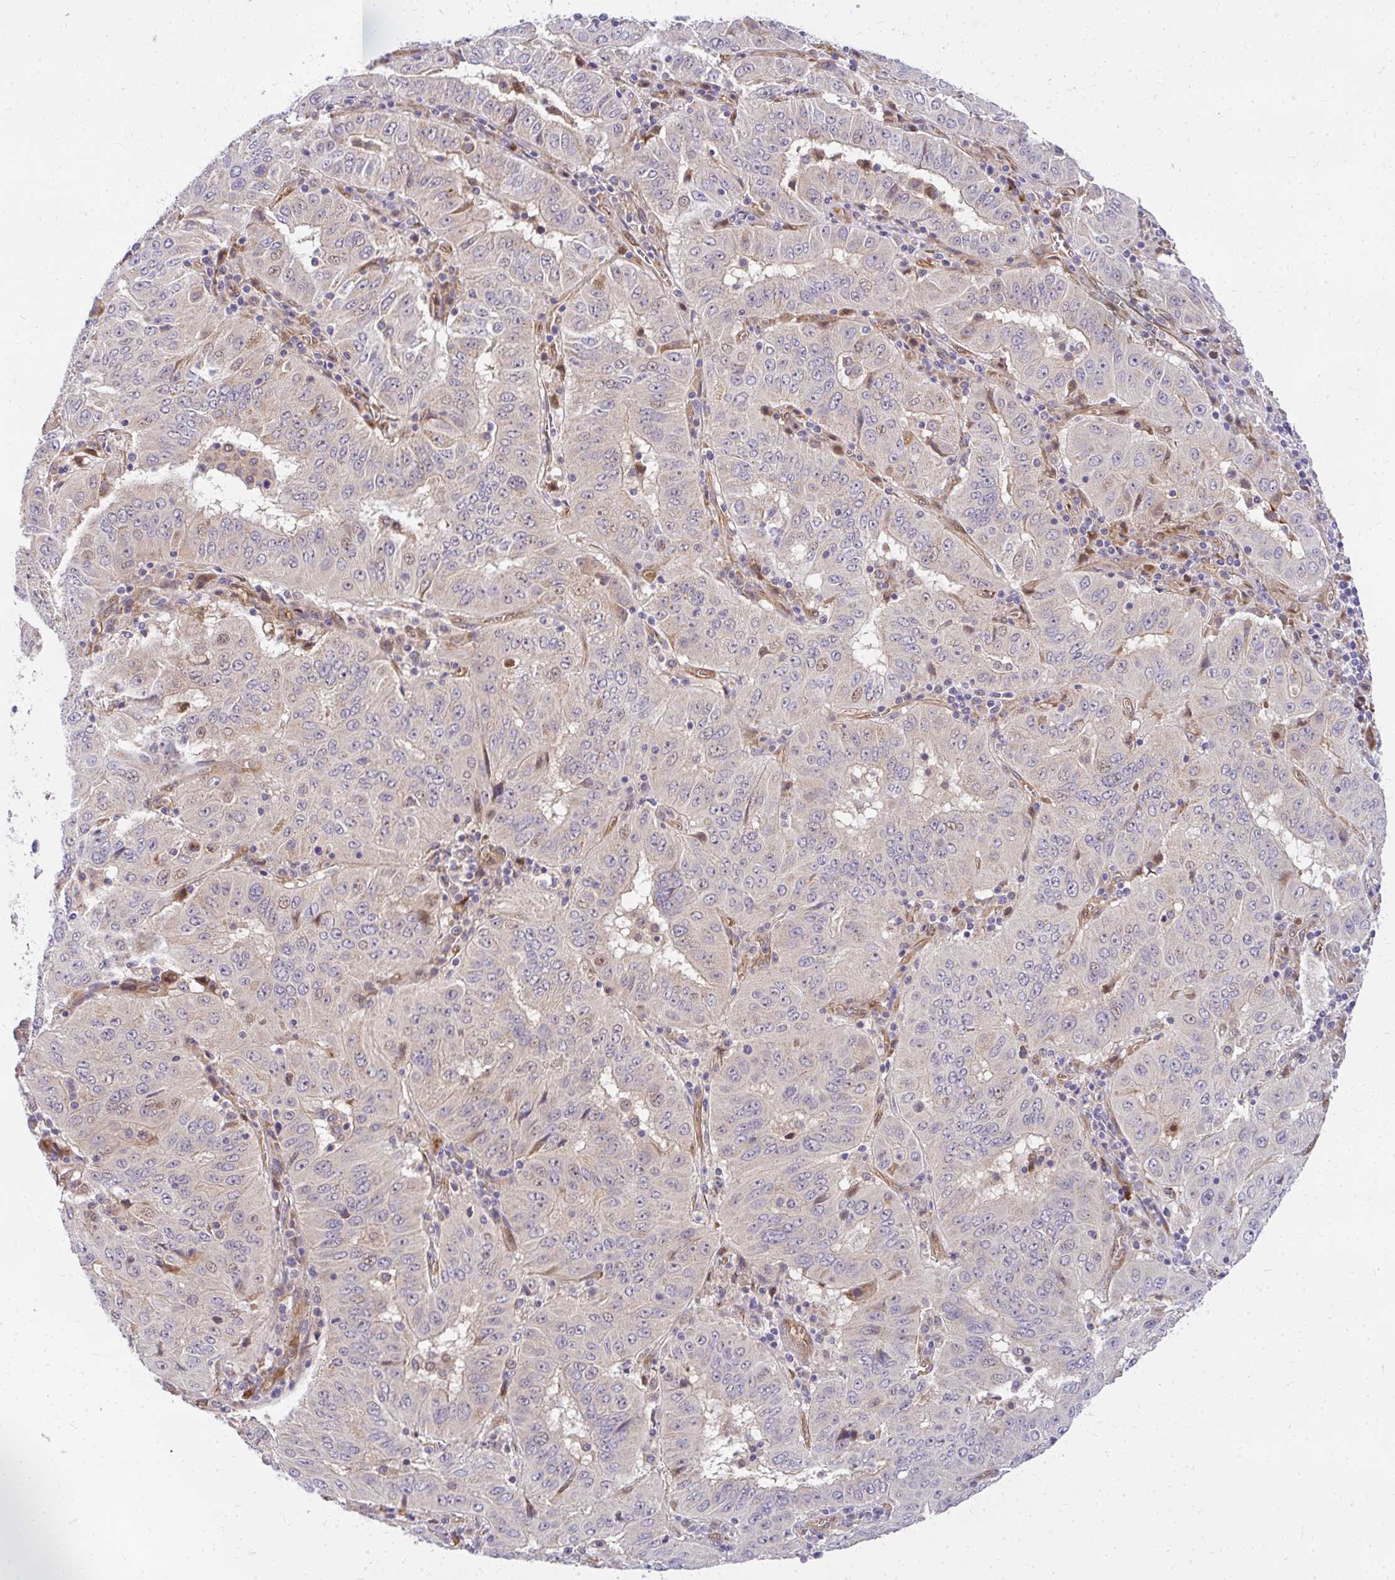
{"staining": {"intensity": "moderate", "quantity": "<25%", "location": "cytoplasmic/membranous,nuclear"}, "tissue": "pancreatic cancer", "cell_type": "Tumor cells", "image_type": "cancer", "snomed": [{"axis": "morphology", "description": "Adenocarcinoma, NOS"}, {"axis": "topography", "description": "Pancreas"}], "caption": "There is low levels of moderate cytoplasmic/membranous and nuclear positivity in tumor cells of pancreatic cancer (adenocarcinoma), as demonstrated by immunohistochemical staining (brown color).", "gene": "RSKR", "patient": {"sex": "male", "age": 63}}